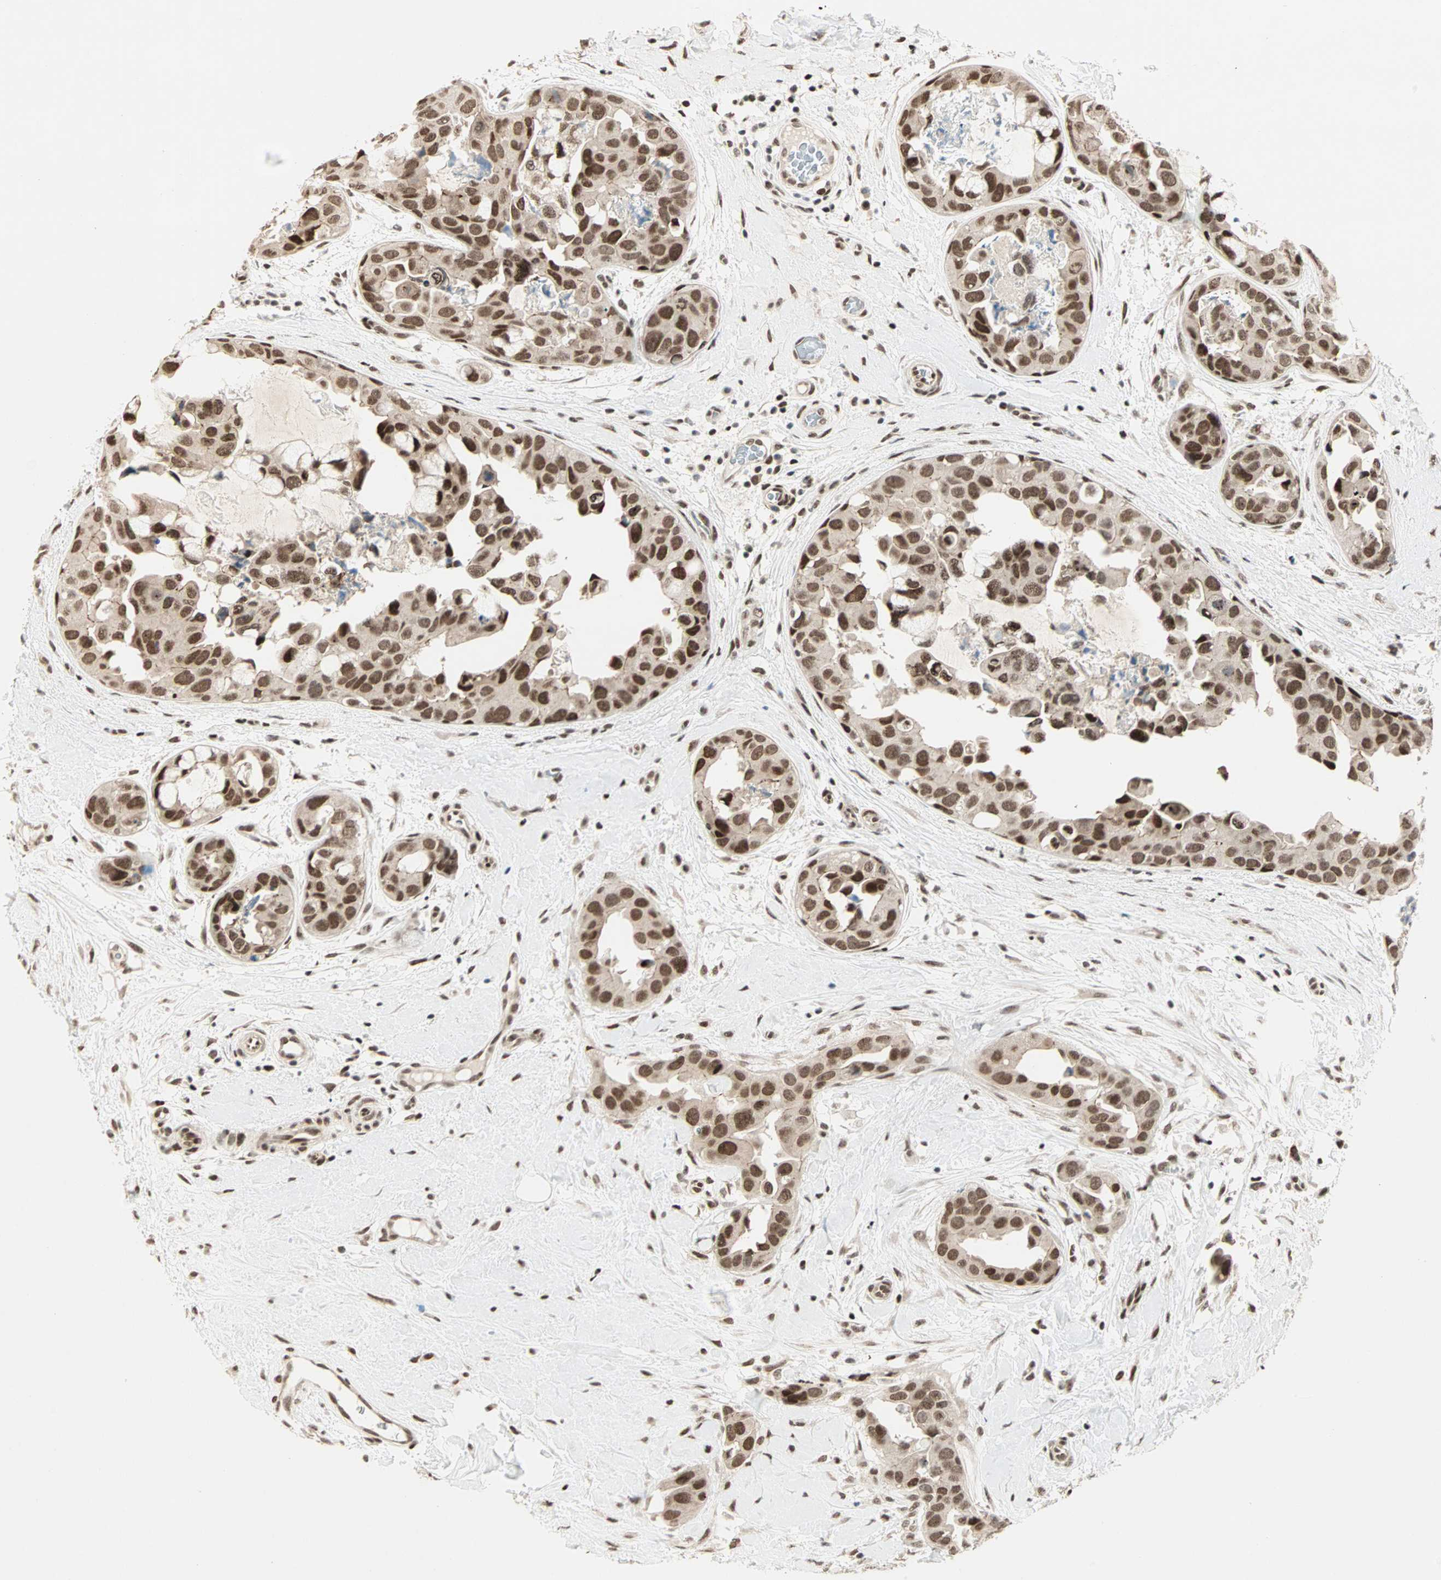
{"staining": {"intensity": "strong", "quantity": ">75%", "location": "nuclear"}, "tissue": "breast cancer", "cell_type": "Tumor cells", "image_type": "cancer", "snomed": [{"axis": "morphology", "description": "Duct carcinoma"}, {"axis": "topography", "description": "Breast"}], "caption": "Brown immunohistochemical staining in human breast cancer exhibits strong nuclear positivity in approximately >75% of tumor cells. Immunohistochemistry (ihc) stains the protein in brown and the nuclei are stained blue.", "gene": "BLM", "patient": {"sex": "female", "age": 40}}